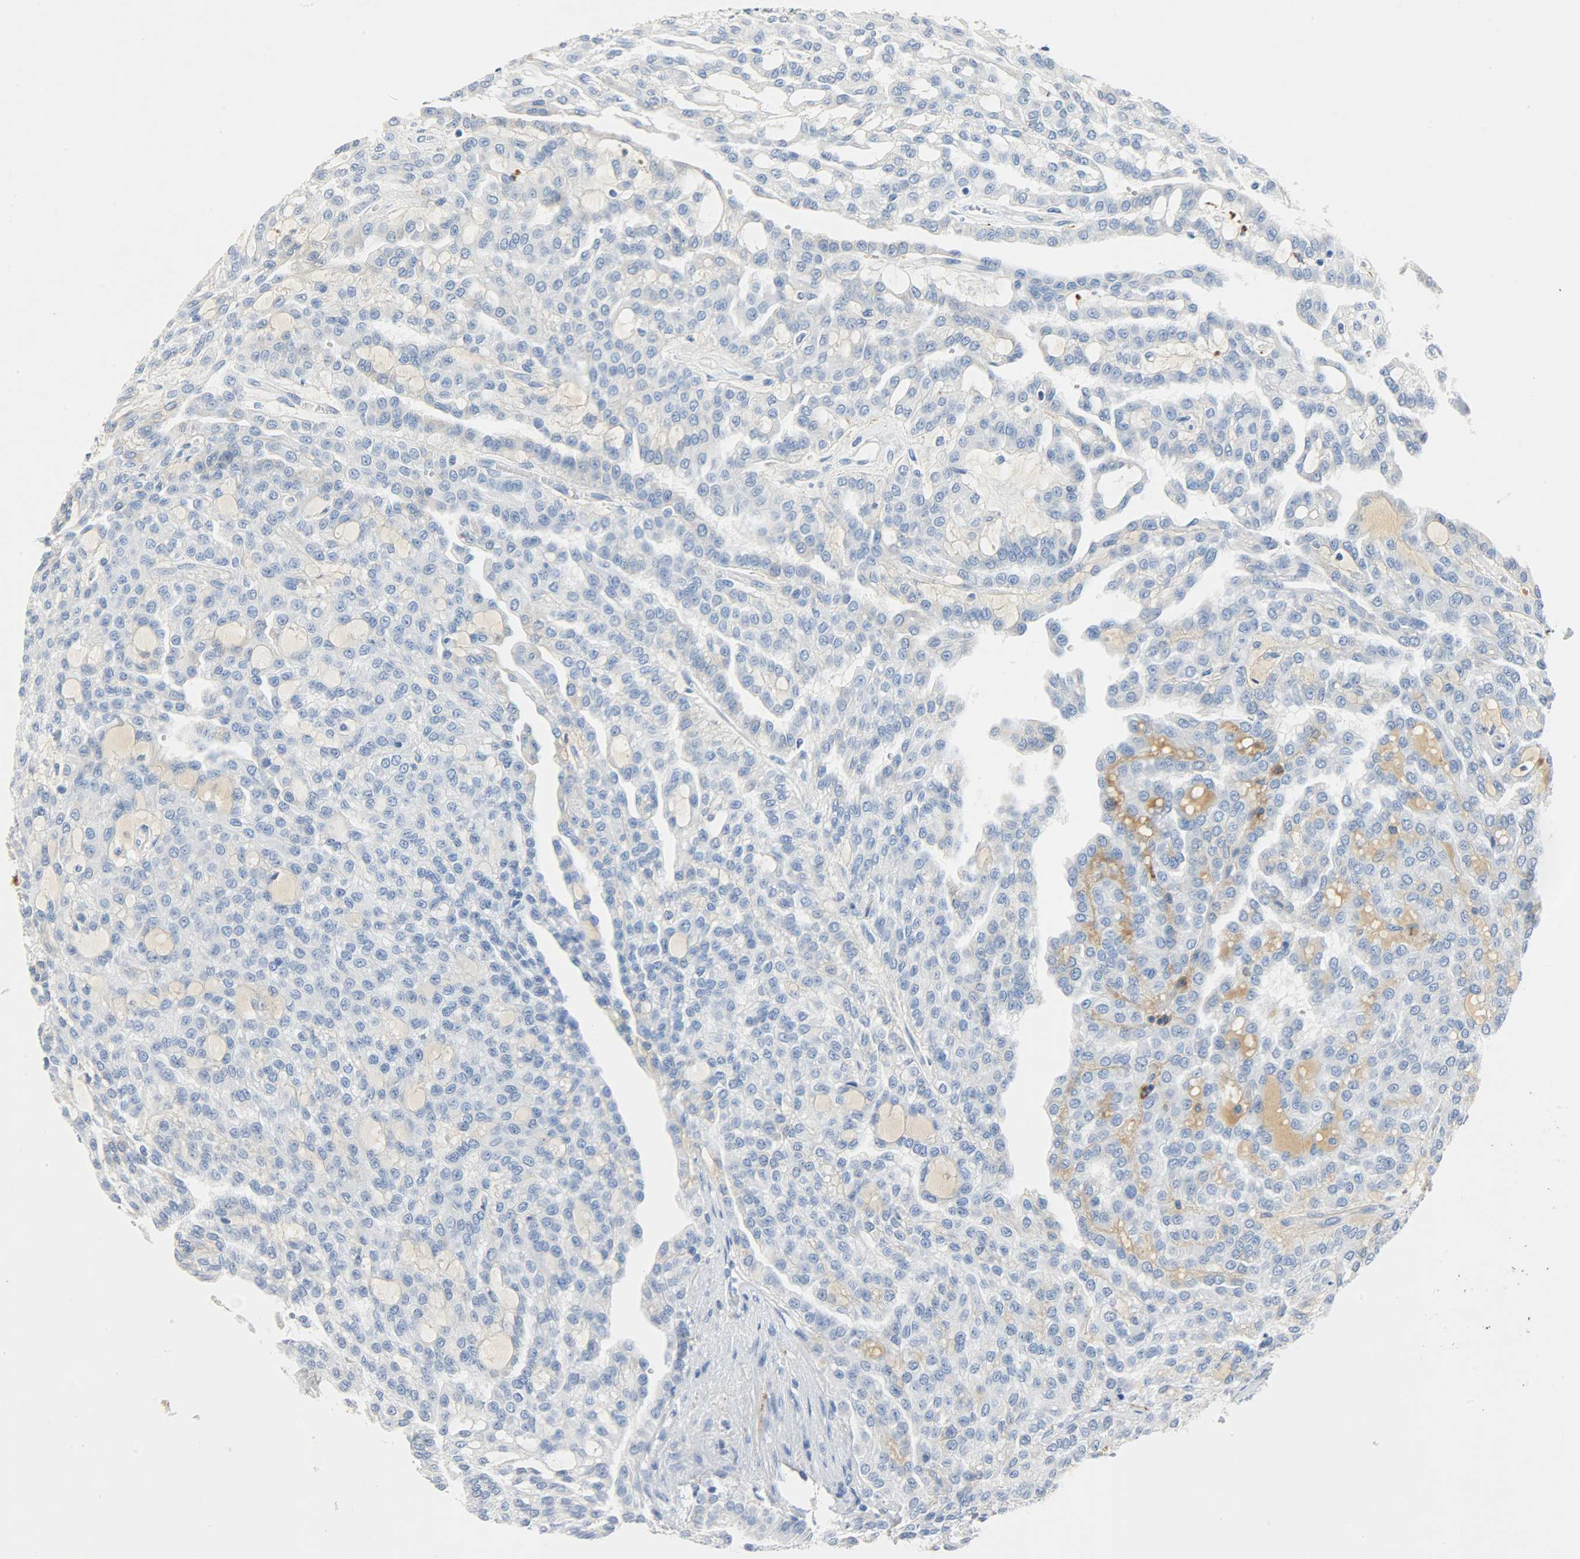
{"staining": {"intensity": "negative", "quantity": "none", "location": "none"}, "tissue": "renal cancer", "cell_type": "Tumor cells", "image_type": "cancer", "snomed": [{"axis": "morphology", "description": "Adenocarcinoma, NOS"}, {"axis": "topography", "description": "Kidney"}], "caption": "Tumor cells show no significant protein staining in renal adenocarcinoma. (DAB immunohistochemistry, high magnification).", "gene": "CRP", "patient": {"sex": "male", "age": 63}}